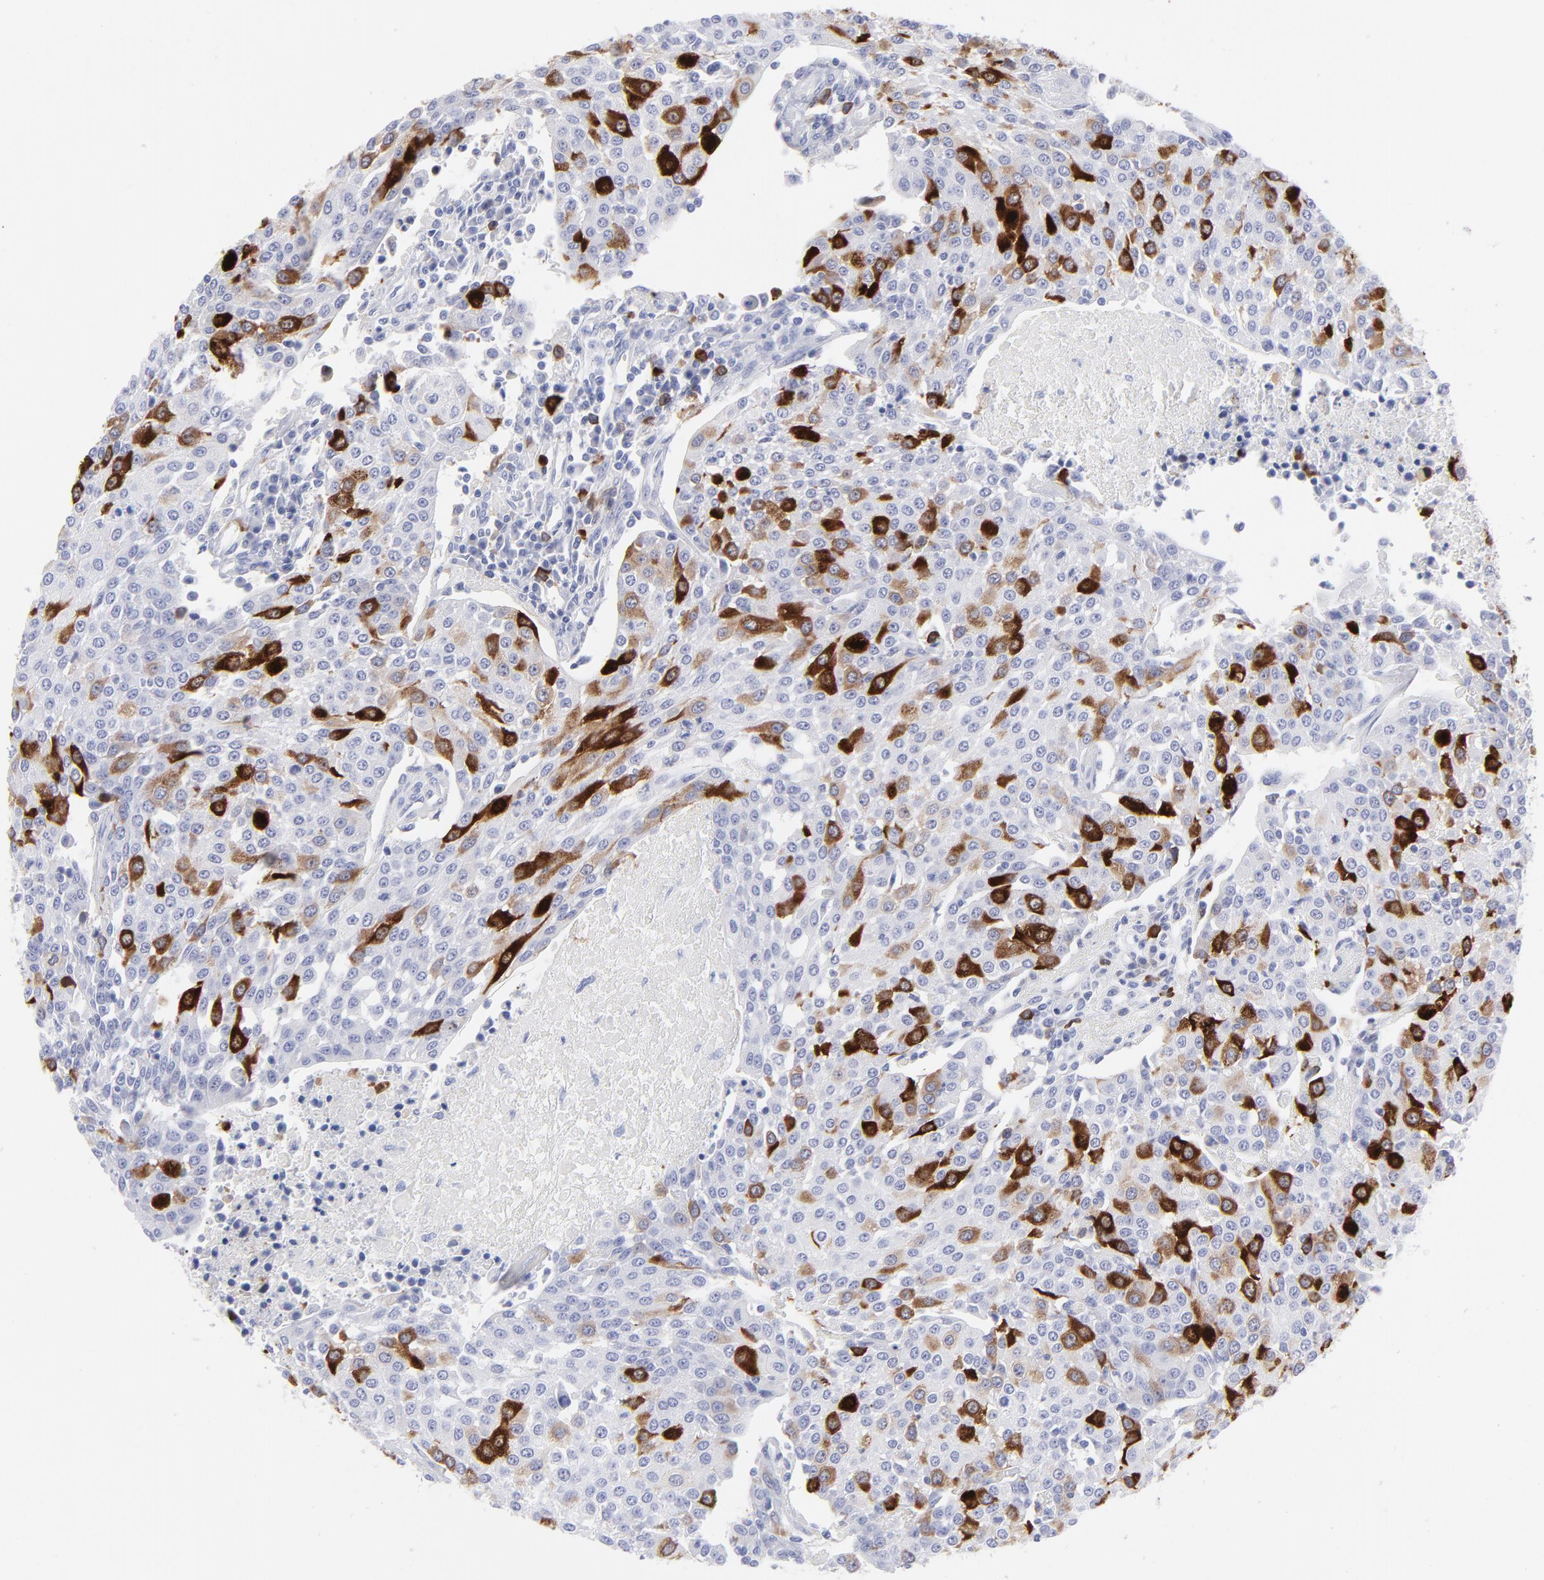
{"staining": {"intensity": "strong", "quantity": "<25%", "location": "cytoplasmic/membranous"}, "tissue": "urothelial cancer", "cell_type": "Tumor cells", "image_type": "cancer", "snomed": [{"axis": "morphology", "description": "Urothelial carcinoma, High grade"}, {"axis": "topography", "description": "Urinary bladder"}], "caption": "A micrograph showing strong cytoplasmic/membranous staining in about <25% of tumor cells in high-grade urothelial carcinoma, as visualized by brown immunohistochemical staining.", "gene": "CCNB1", "patient": {"sex": "female", "age": 85}}